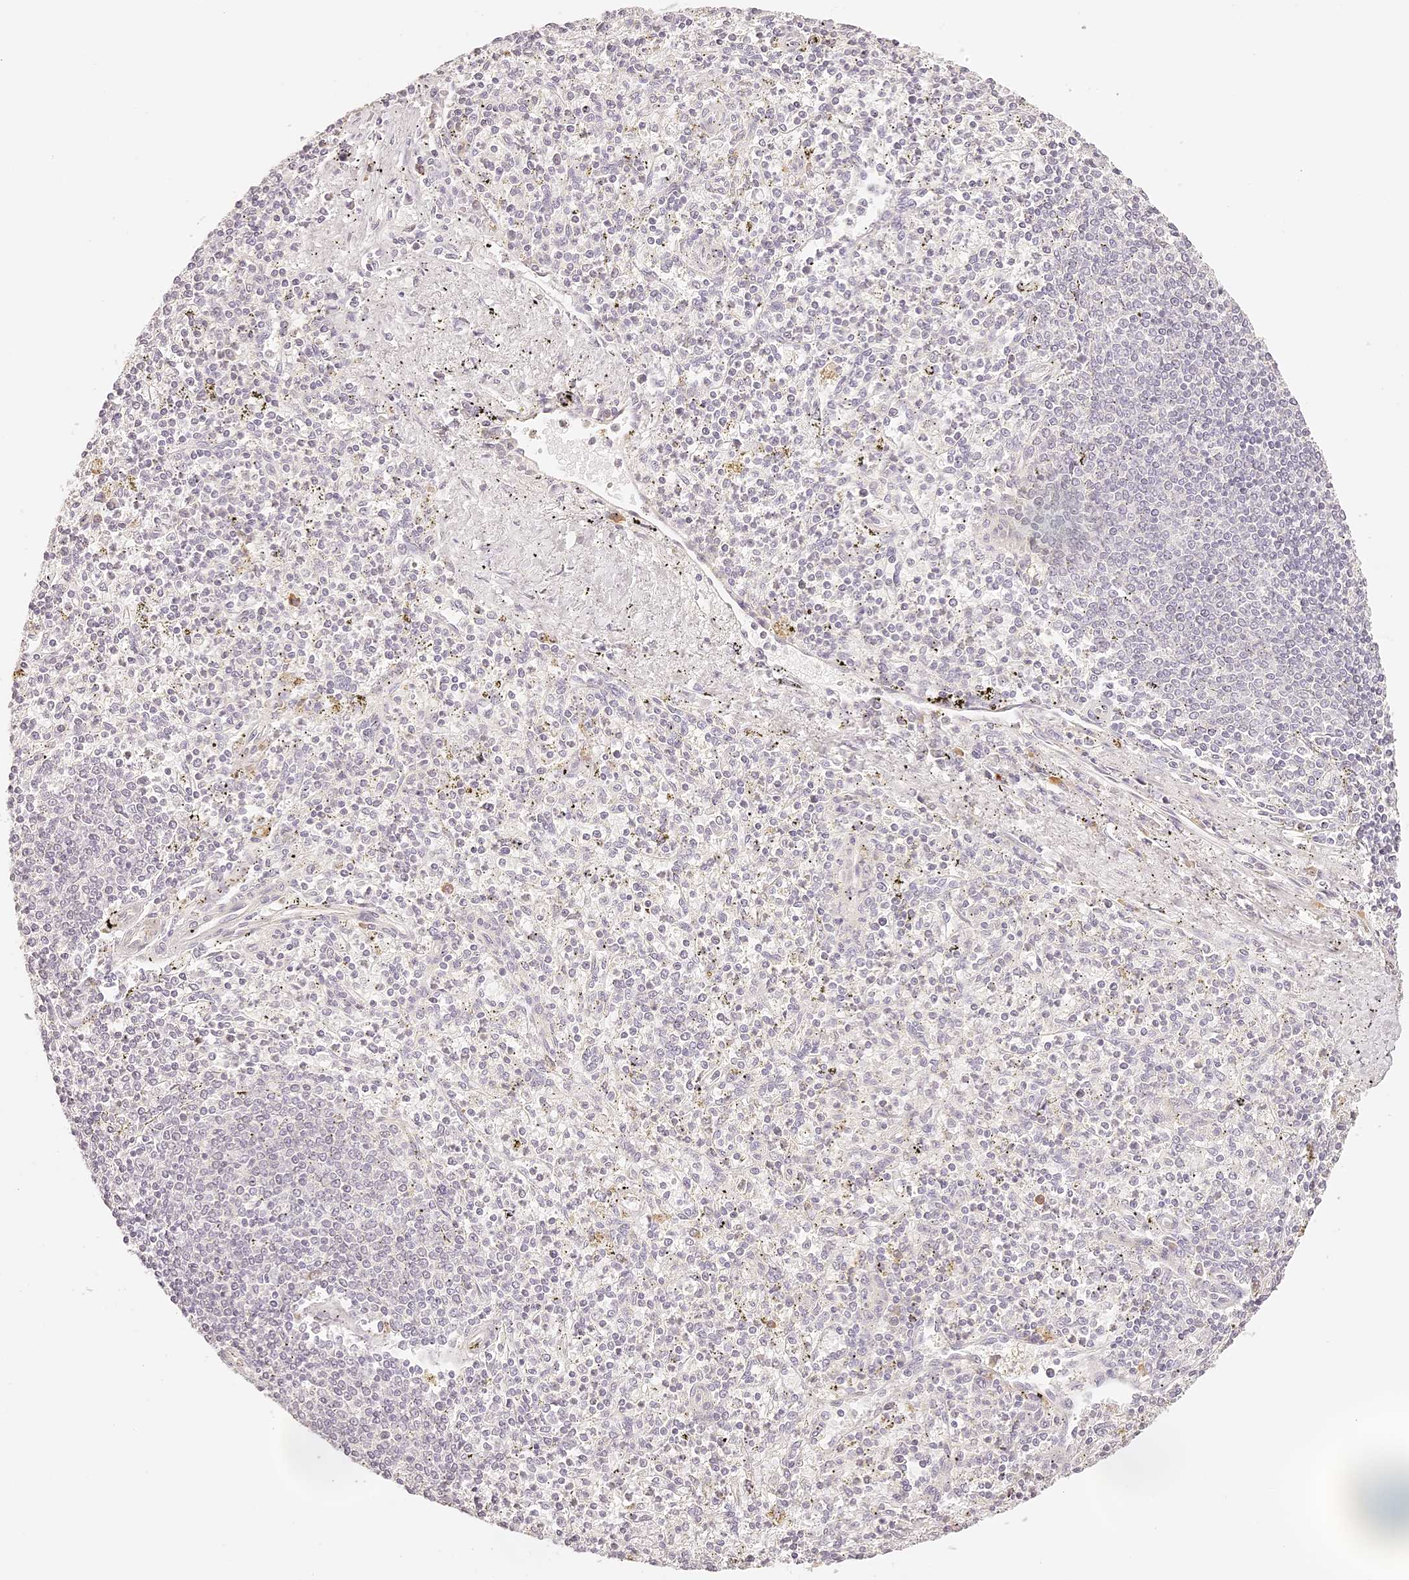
{"staining": {"intensity": "negative", "quantity": "none", "location": "none"}, "tissue": "spleen", "cell_type": "Cells in red pulp", "image_type": "normal", "snomed": [{"axis": "morphology", "description": "Normal tissue, NOS"}, {"axis": "topography", "description": "Spleen"}], "caption": "DAB immunohistochemical staining of normal human spleen reveals no significant expression in cells in red pulp.", "gene": "TRIM45", "patient": {"sex": "male", "age": 72}}